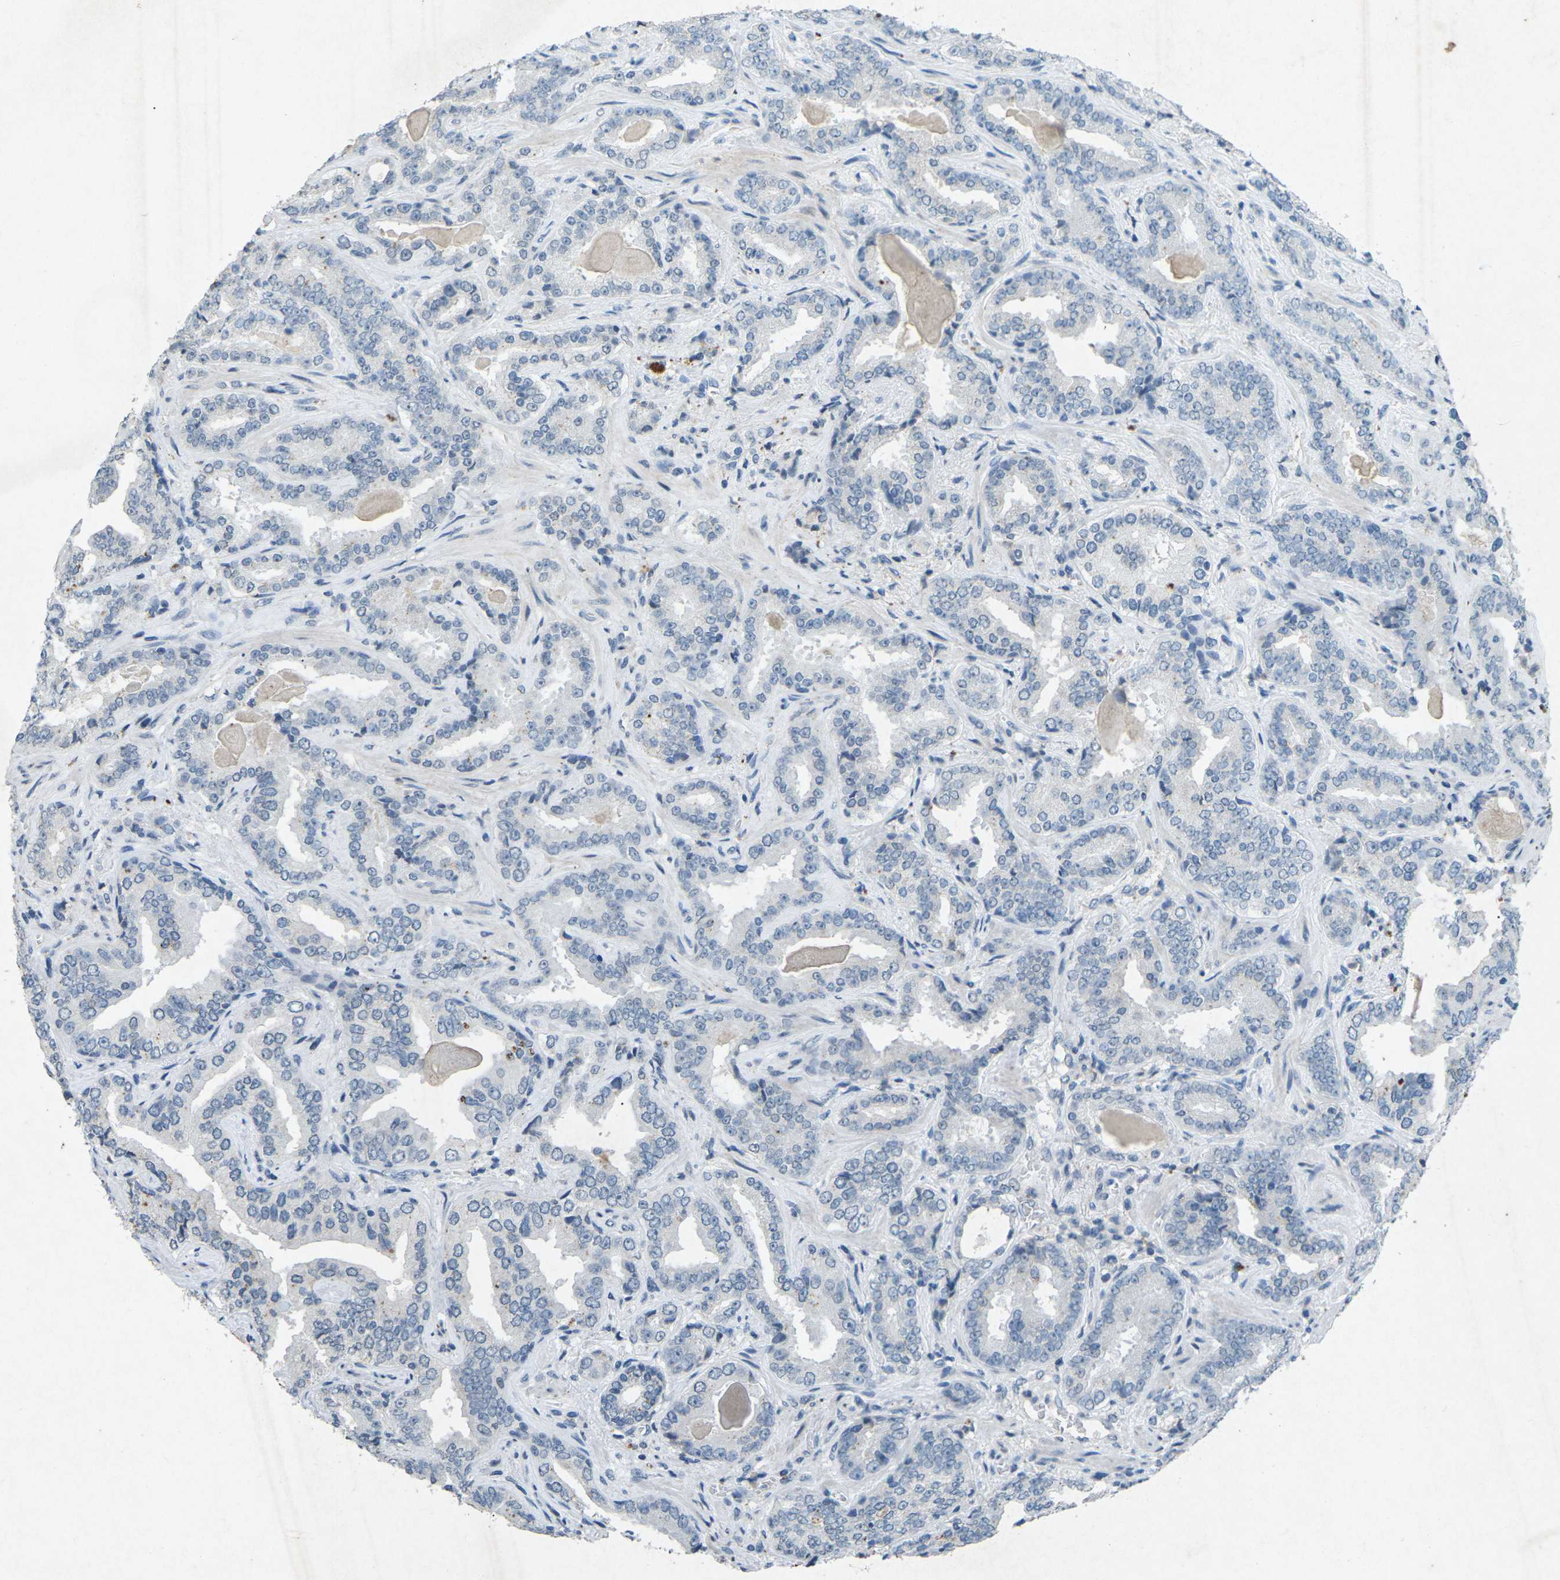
{"staining": {"intensity": "negative", "quantity": "none", "location": "none"}, "tissue": "prostate cancer", "cell_type": "Tumor cells", "image_type": "cancer", "snomed": [{"axis": "morphology", "description": "Adenocarcinoma, Low grade"}, {"axis": "topography", "description": "Prostate"}], "caption": "High power microscopy histopathology image of an immunohistochemistry image of prostate low-grade adenocarcinoma, revealing no significant expression in tumor cells. (DAB immunohistochemistry (IHC), high magnification).", "gene": "A1BG", "patient": {"sex": "male", "age": 60}}